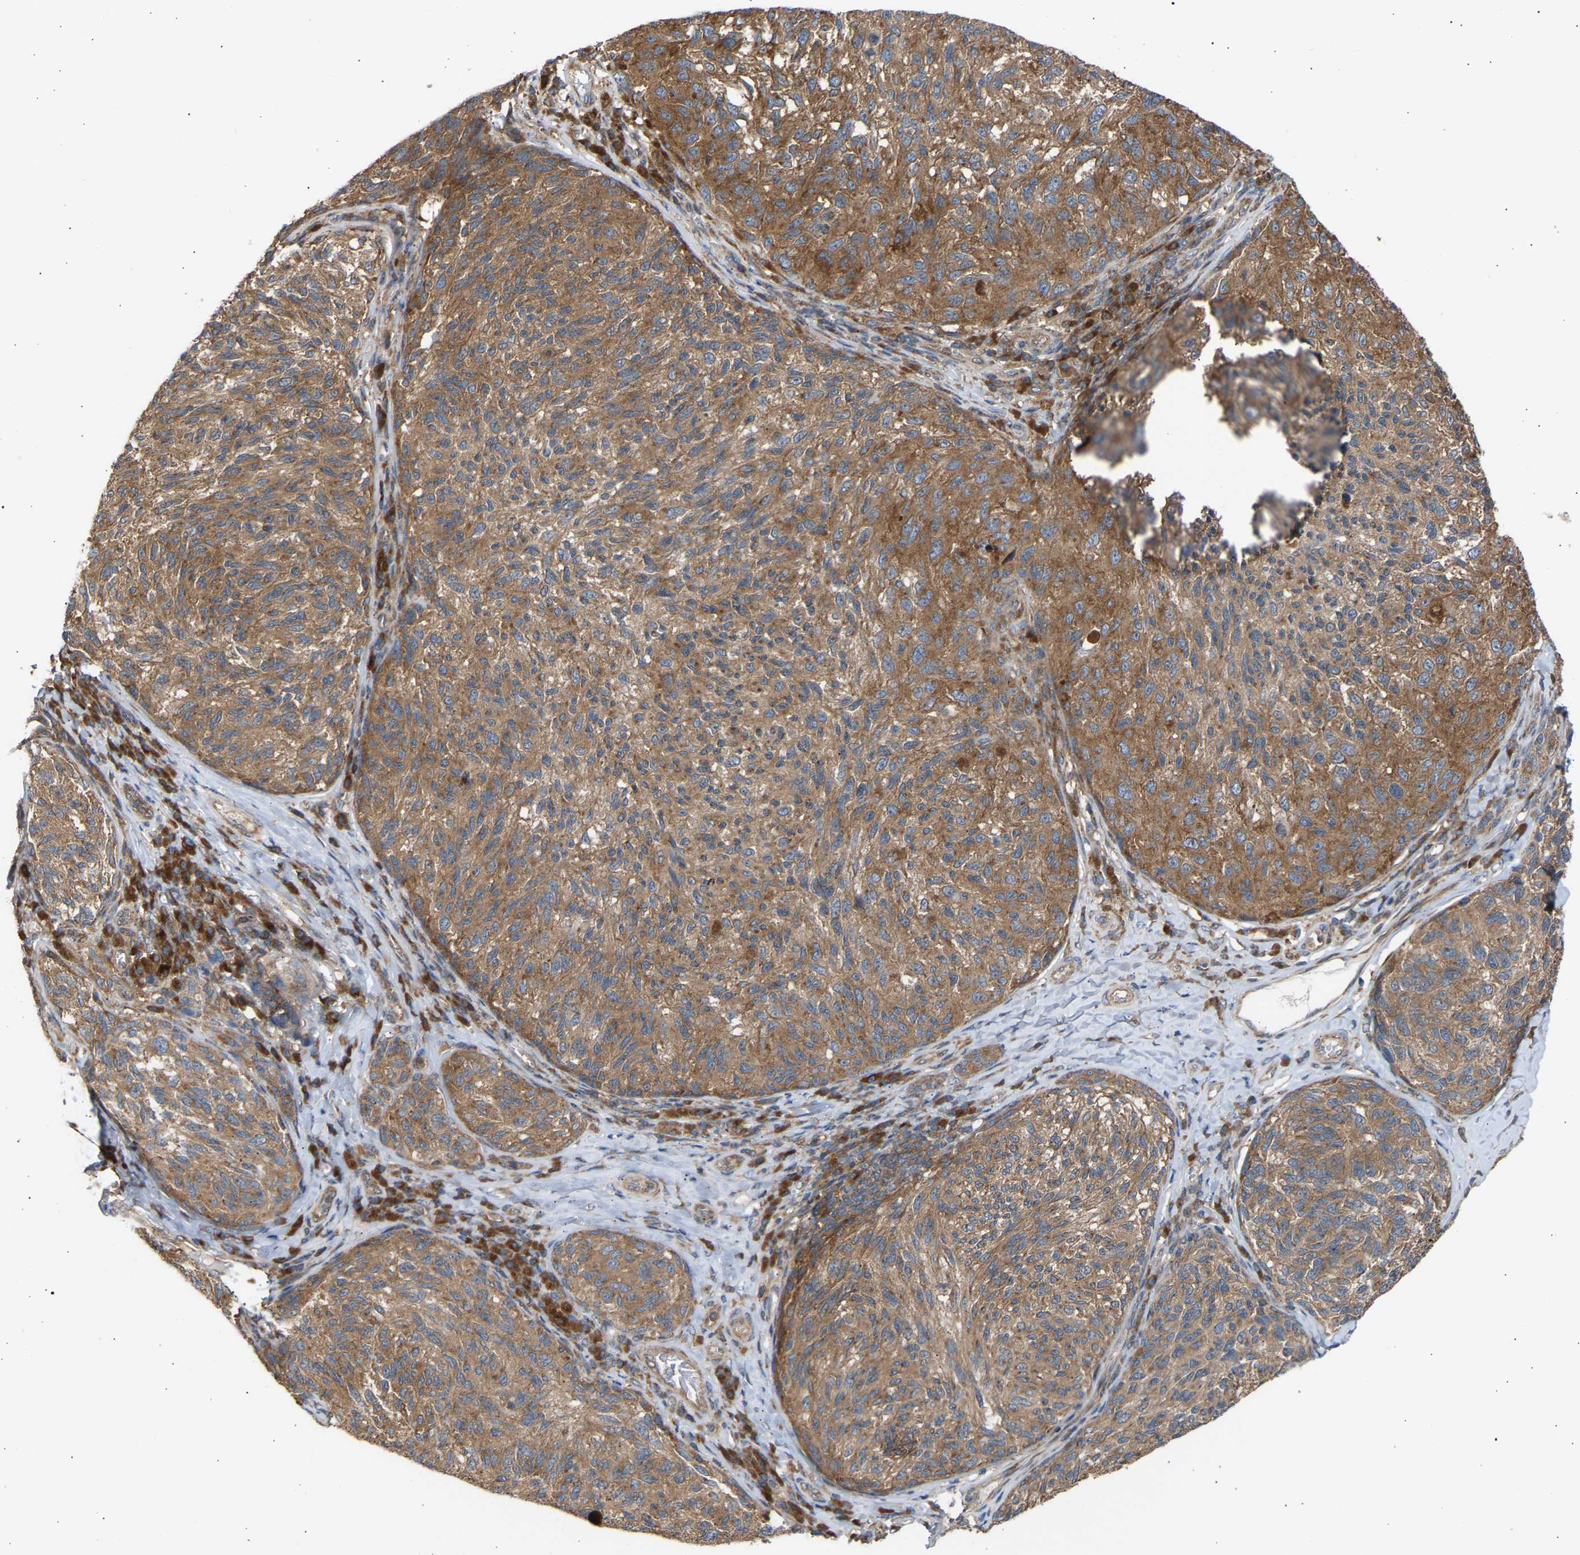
{"staining": {"intensity": "moderate", "quantity": ">75%", "location": "cytoplasmic/membranous"}, "tissue": "melanoma", "cell_type": "Tumor cells", "image_type": "cancer", "snomed": [{"axis": "morphology", "description": "Malignant melanoma, NOS"}, {"axis": "topography", "description": "Skin"}], "caption": "Moderate cytoplasmic/membranous expression for a protein is present in approximately >75% of tumor cells of melanoma using immunohistochemistry (IHC).", "gene": "GCN1", "patient": {"sex": "female", "age": 73}}